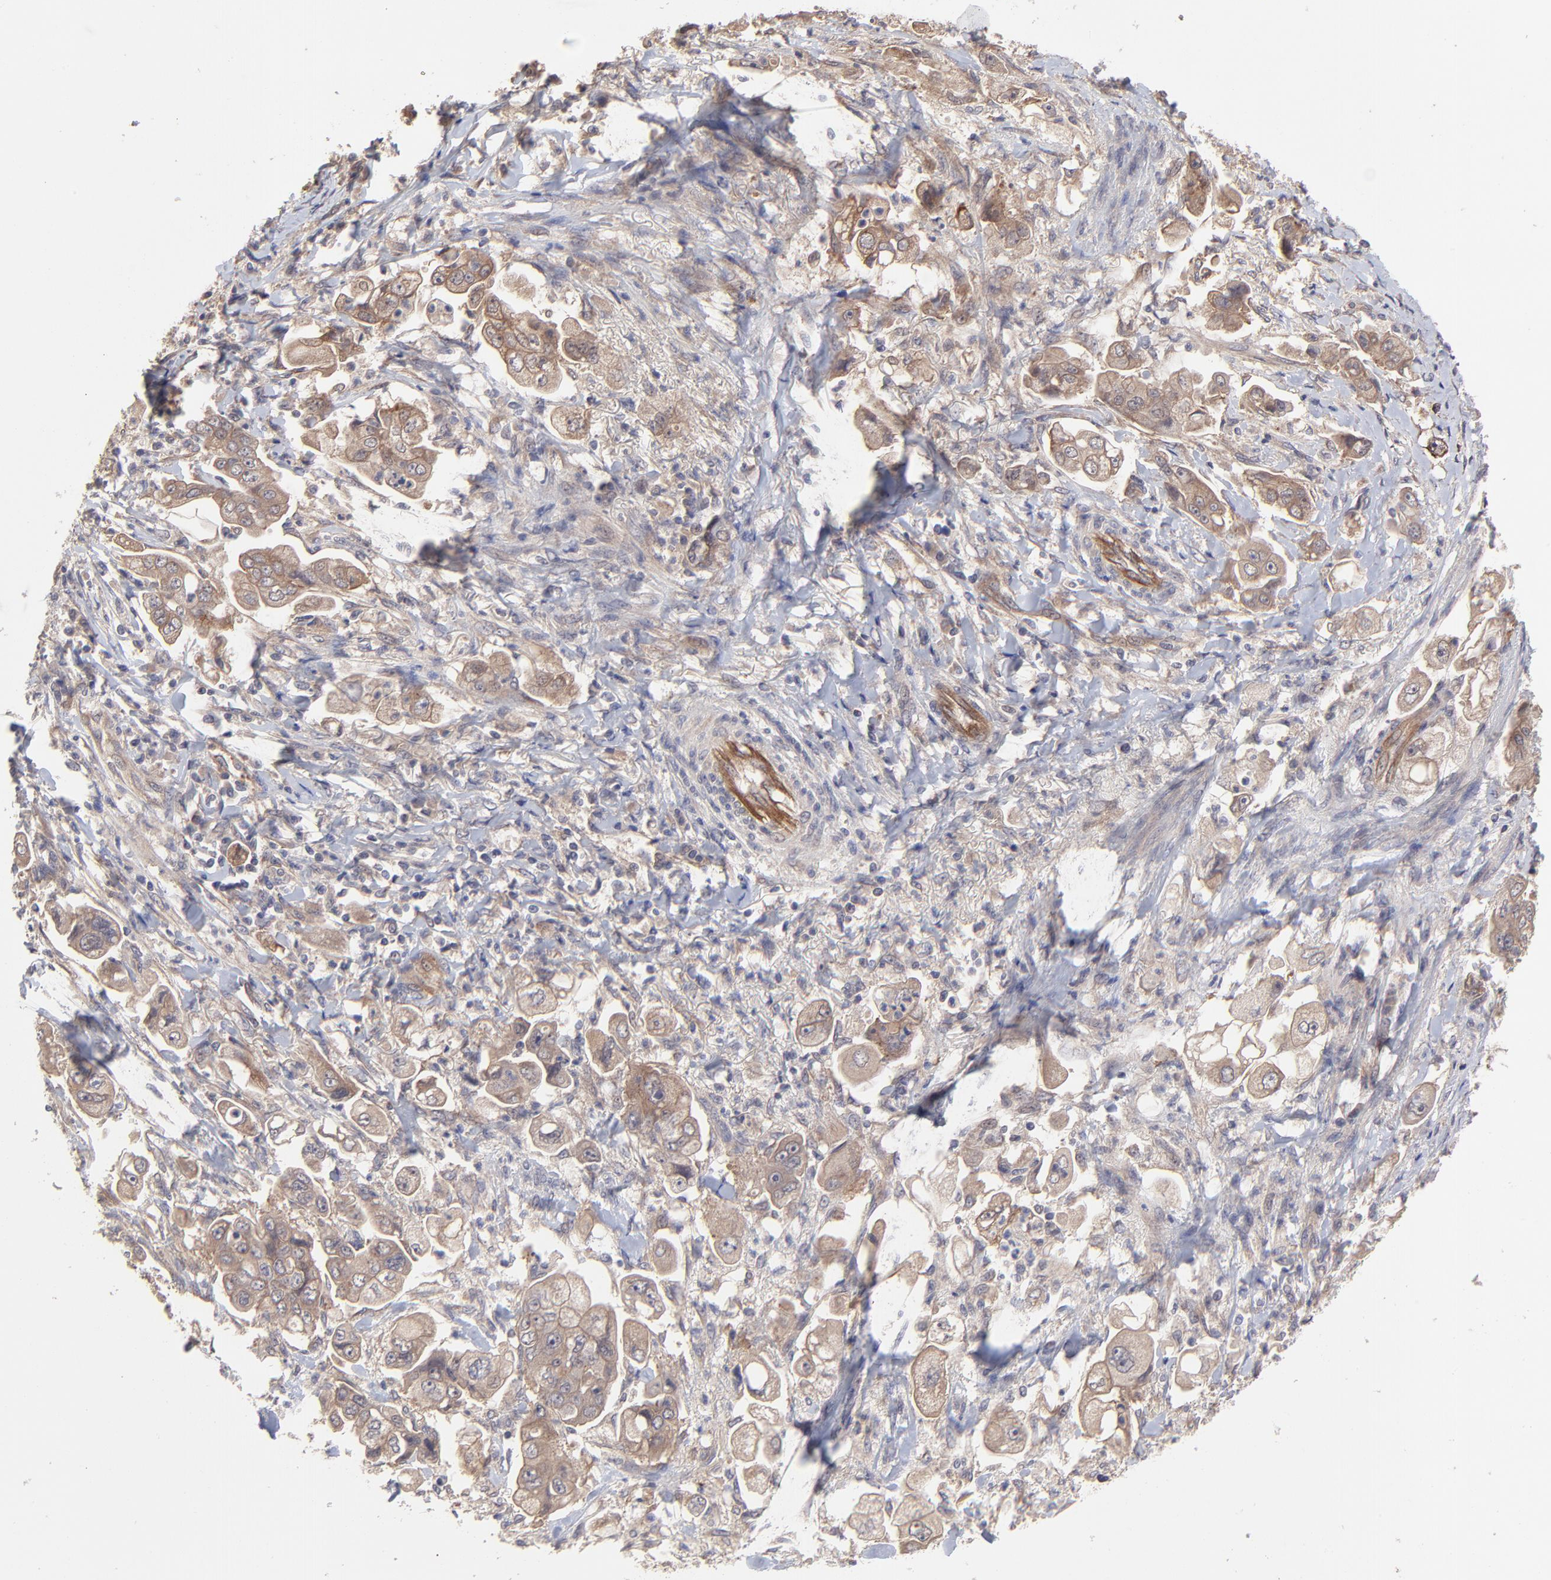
{"staining": {"intensity": "moderate", "quantity": ">75%", "location": "cytoplasmic/membranous"}, "tissue": "stomach cancer", "cell_type": "Tumor cells", "image_type": "cancer", "snomed": [{"axis": "morphology", "description": "Adenocarcinoma, NOS"}, {"axis": "topography", "description": "Stomach"}], "caption": "A medium amount of moderate cytoplasmic/membranous staining is appreciated in about >75% of tumor cells in stomach cancer (adenocarcinoma) tissue.", "gene": "ZNF780B", "patient": {"sex": "male", "age": 62}}